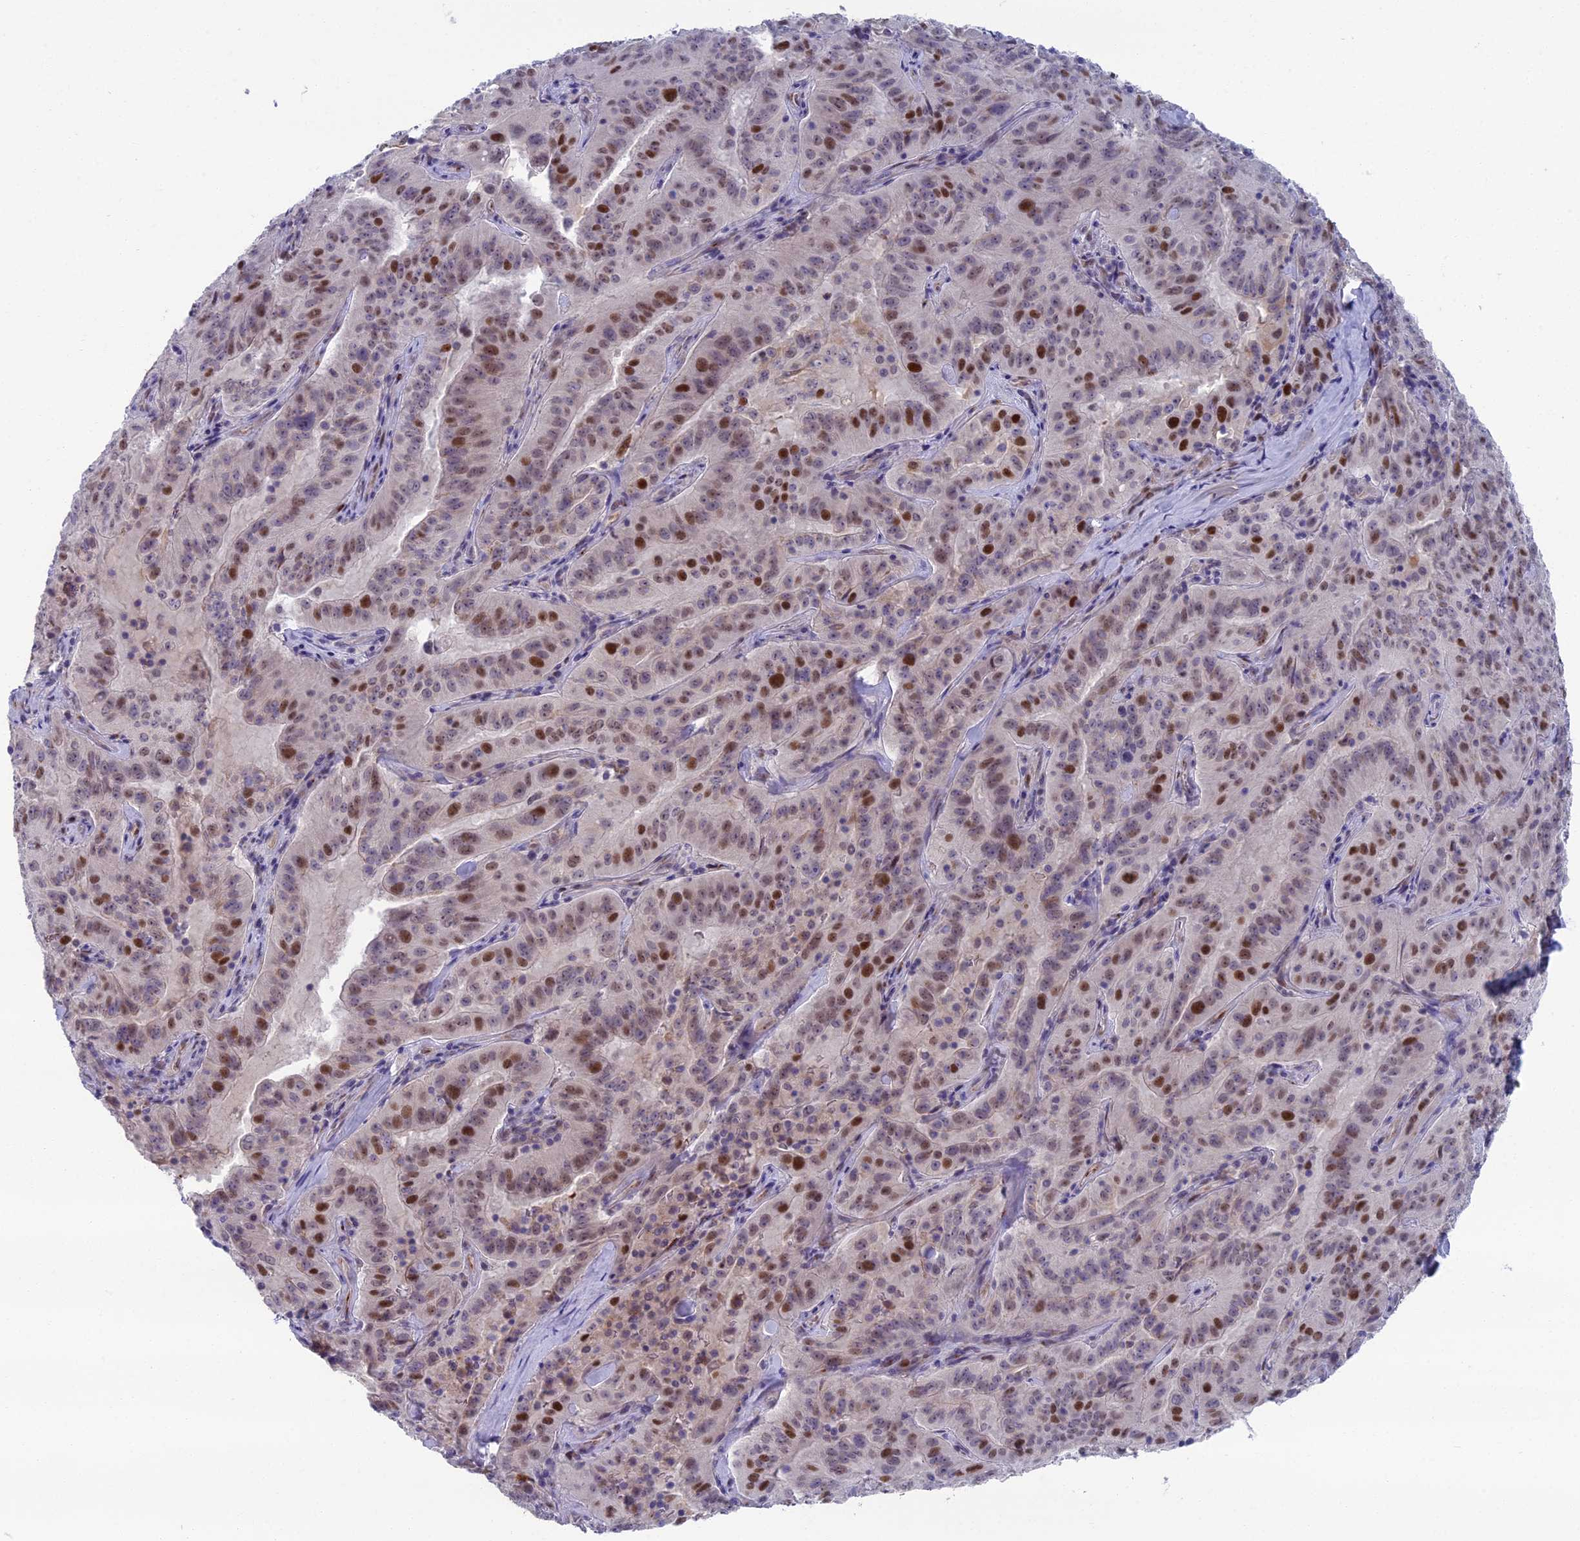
{"staining": {"intensity": "strong", "quantity": "25%-75%", "location": "nuclear"}, "tissue": "pancreatic cancer", "cell_type": "Tumor cells", "image_type": "cancer", "snomed": [{"axis": "morphology", "description": "Adenocarcinoma, NOS"}, {"axis": "topography", "description": "Pancreas"}], "caption": "A brown stain shows strong nuclear positivity of a protein in human pancreatic cancer tumor cells.", "gene": "LIG1", "patient": {"sex": "male", "age": 63}}